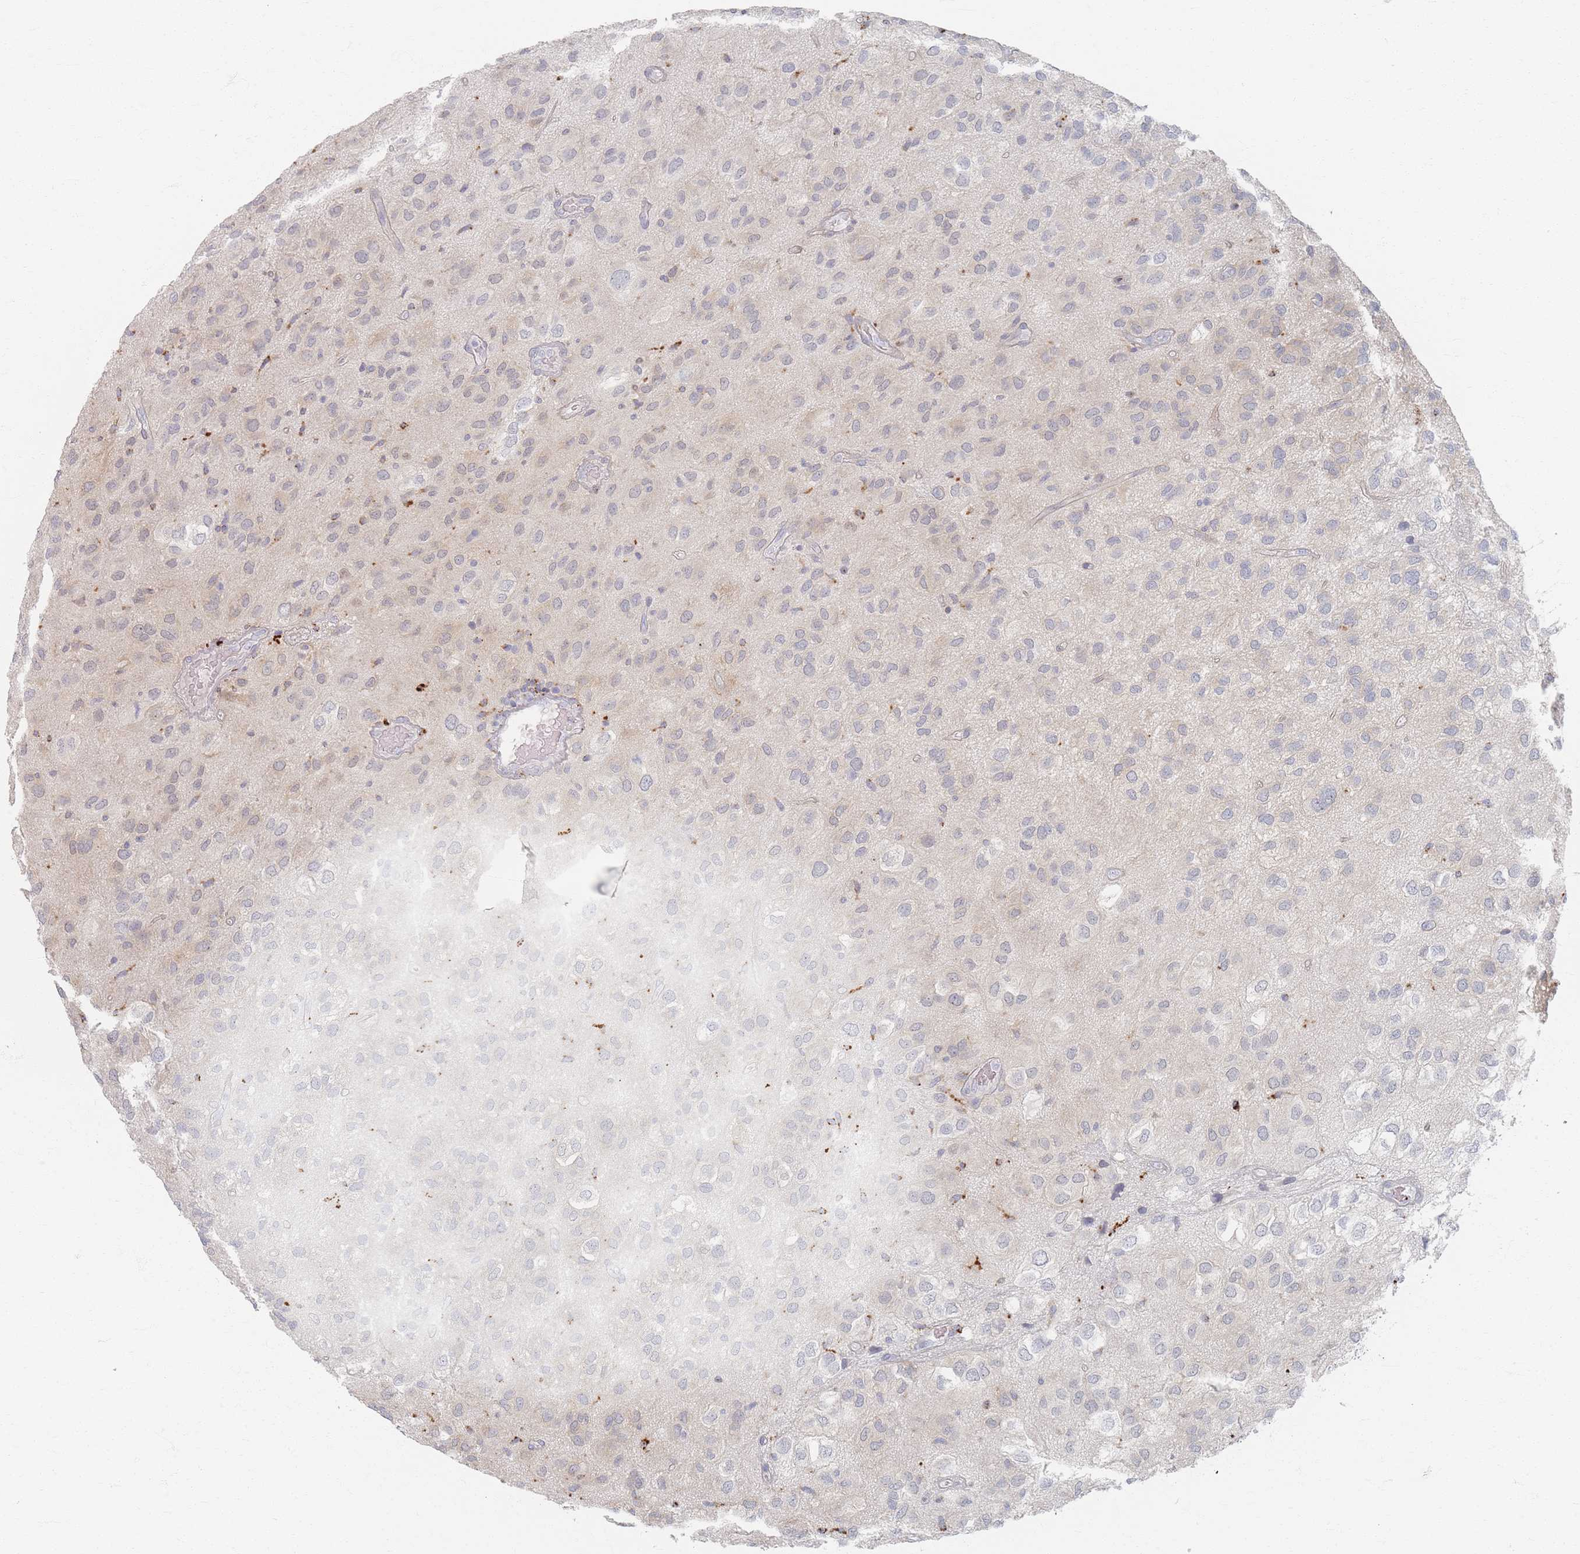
{"staining": {"intensity": "negative", "quantity": "none", "location": "none"}, "tissue": "glioma", "cell_type": "Tumor cells", "image_type": "cancer", "snomed": [{"axis": "morphology", "description": "Glioma, malignant, Low grade"}, {"axis": "topography", "description": "Brain"}], "caption": "Tumor cells show no significant protein positivity in glioma.", "gene": "SLC2A11", "patient": {"sex": "male", "age": 66}}